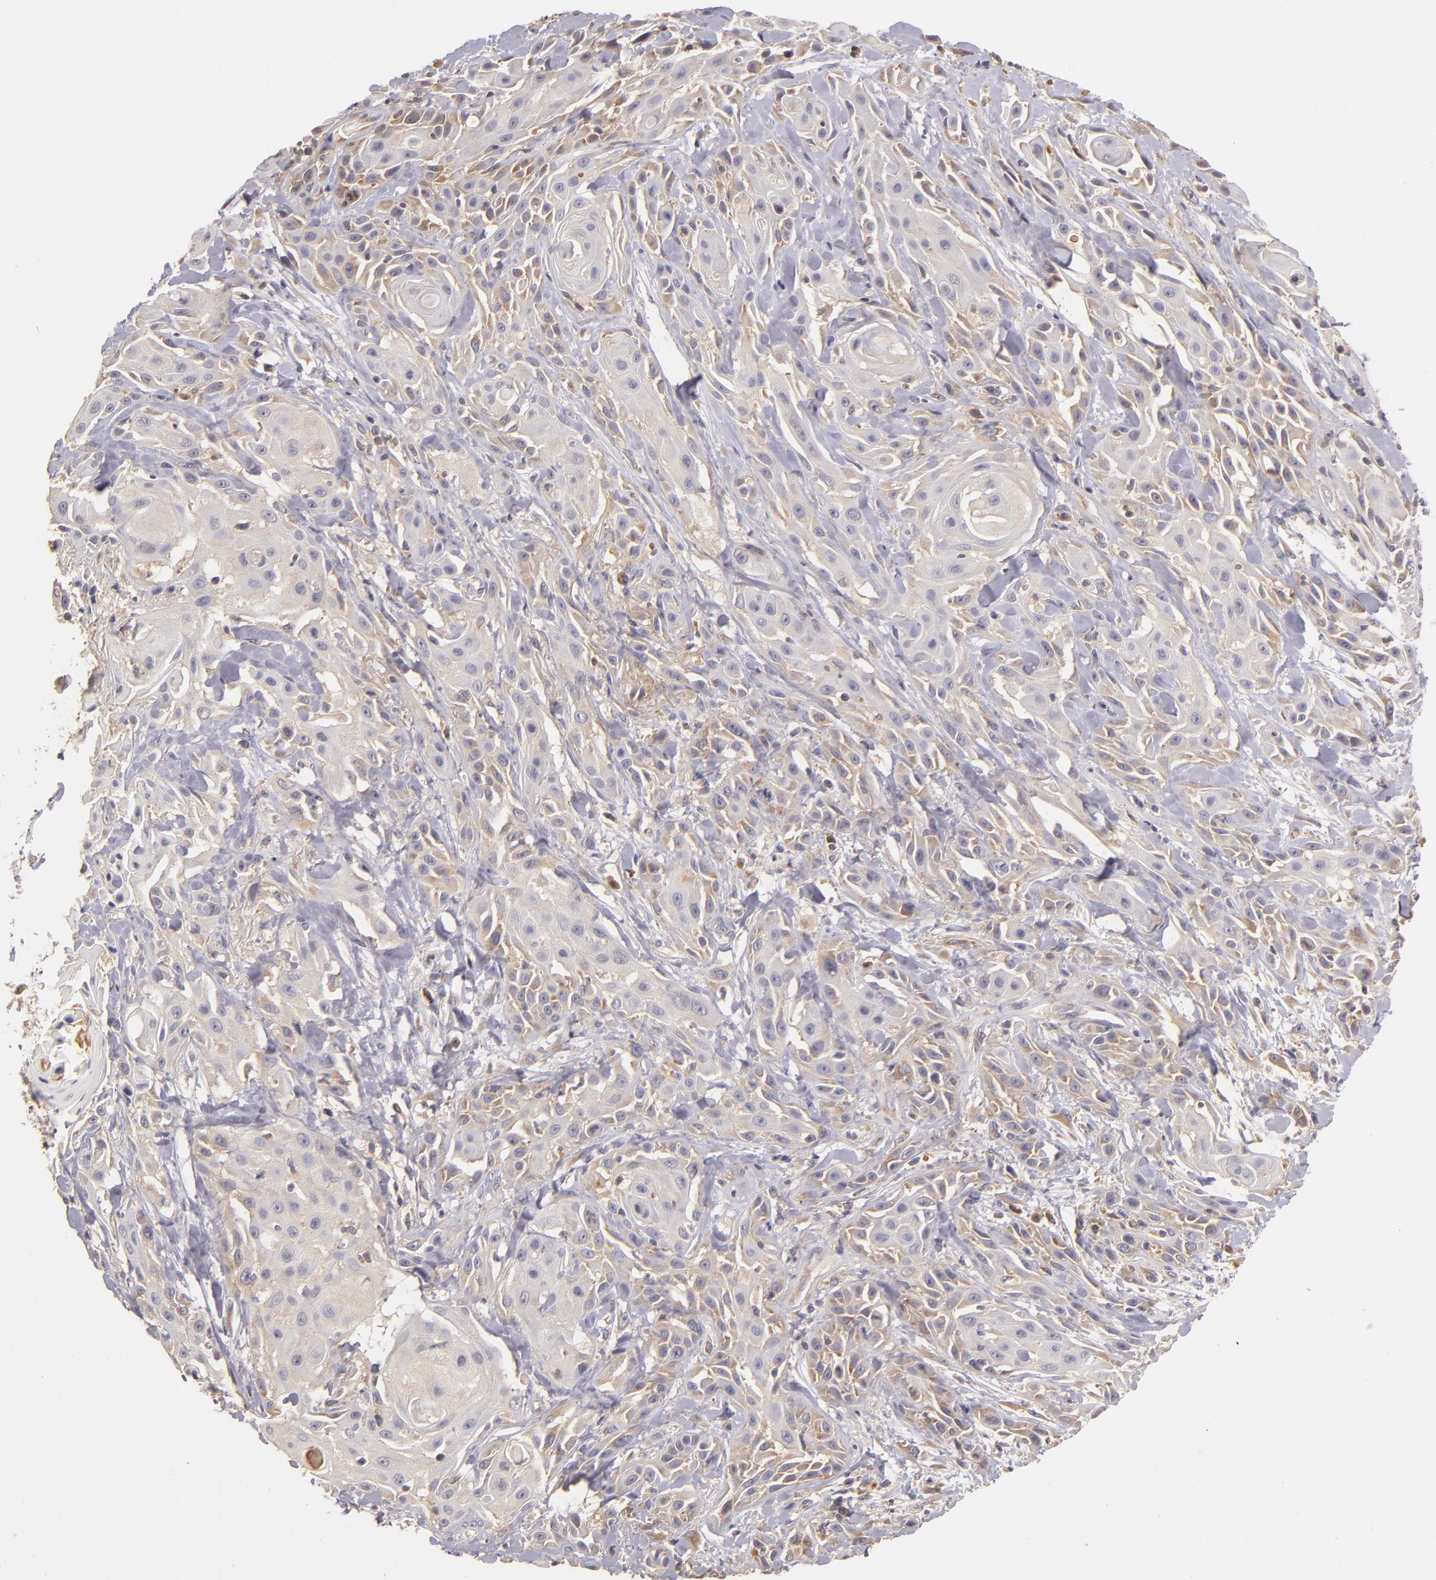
{"staining": {"intensity": "moderate", "quantity": "25%-75%", "location": "cytoplasmic/membranous"}, "tissue": "skin cancer", "cell_type": "Tumor cells", "image_type": "cancer", "snomed": [{"axis": "morphology", "description": "Squamous cell carcinoma, NOS"}, {"axis": "topography", "description": "Skin"}, {"axis": "topography", "description": "Anal"}], "caption": "Moderate cytoplasmic/membranous protein staining is seen in about 25%-75% of tumor cells in skin cancer.", "gene": "UPF3B", "patient": {"sex": "male", "age": 64}}